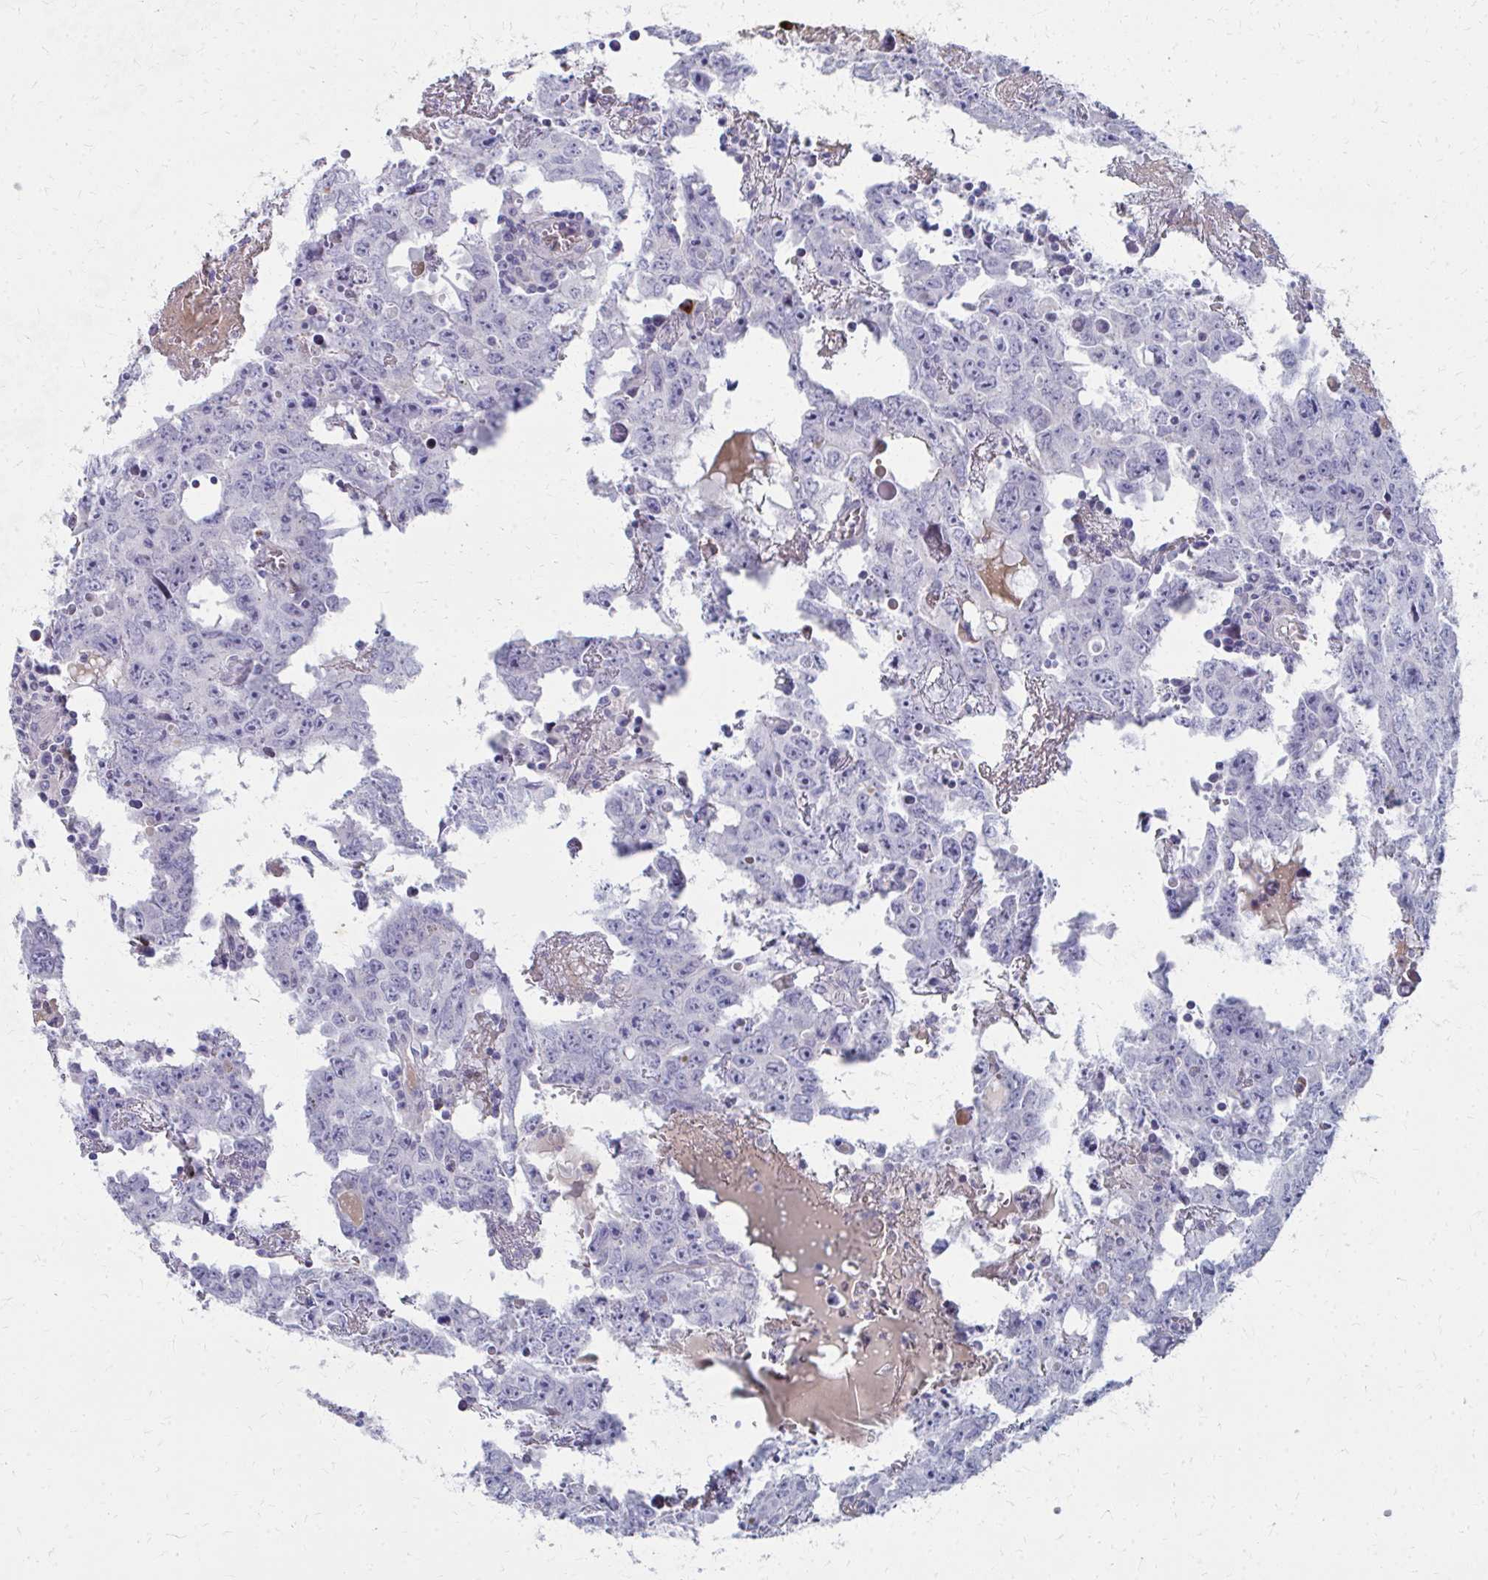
{"staining": {"intensity": "negative", "quantity": "none", "location": "none"}, "tissue": "testis cancer", "cell_type": "Tumor cells", "image_type": "cancer", "snomed": [{"axis": "morphology", "description": "Carcinoma, Embryonal, NOS"}, {"axis": "topography", "description": "Testis"}], "caption": "Immunohistochemistry (IHC) histopathology image of neoplastic tissue: human testis cancer (embryonal carcinoma) stained with DAB shows no significant protein staining in tumor cells.", "gene": "MS4A2", "patient": {"sex": "male", "age": 22}}